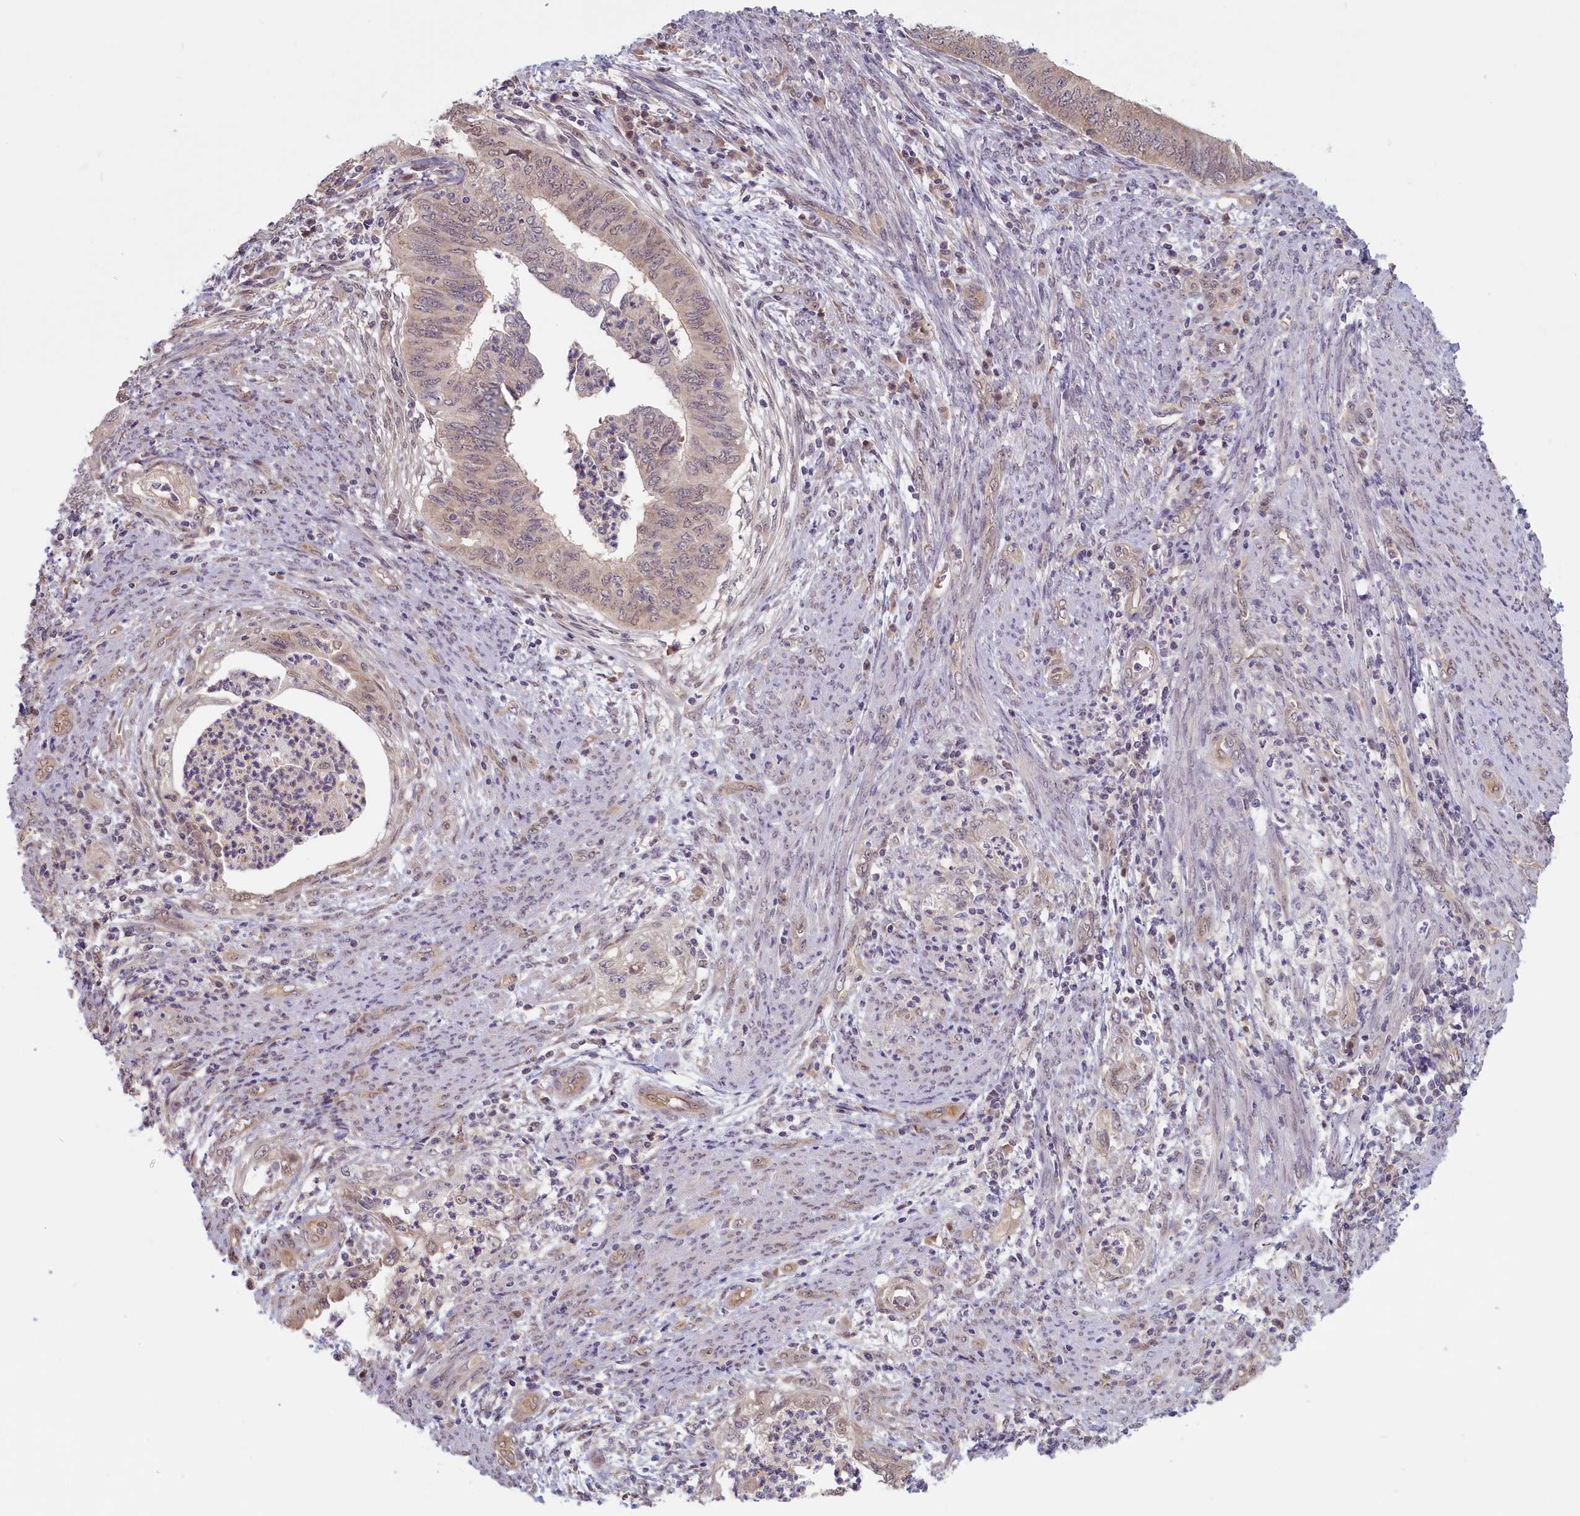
{"staining": {"intensity": "weak", "quantity": "25%-75%", "location": "nuclear"}, "tissue": "endometrial cancer", "cell_type": "Tumor cells", "image_type": "cancer", "snomed": [{"axis": "morphology", "description": "Adenocarcinoma, NOS"}, {"axis": "topography", "description": "Endometrium"}], "caption": "Human endometrial cancer (adenocarcinoma) stained with a brown dye displays weak nuclear positive staining in about 25%-75% of tumor cells.", "gene": "C19orf44", "patient": {"sex": "female", "age": 68}}